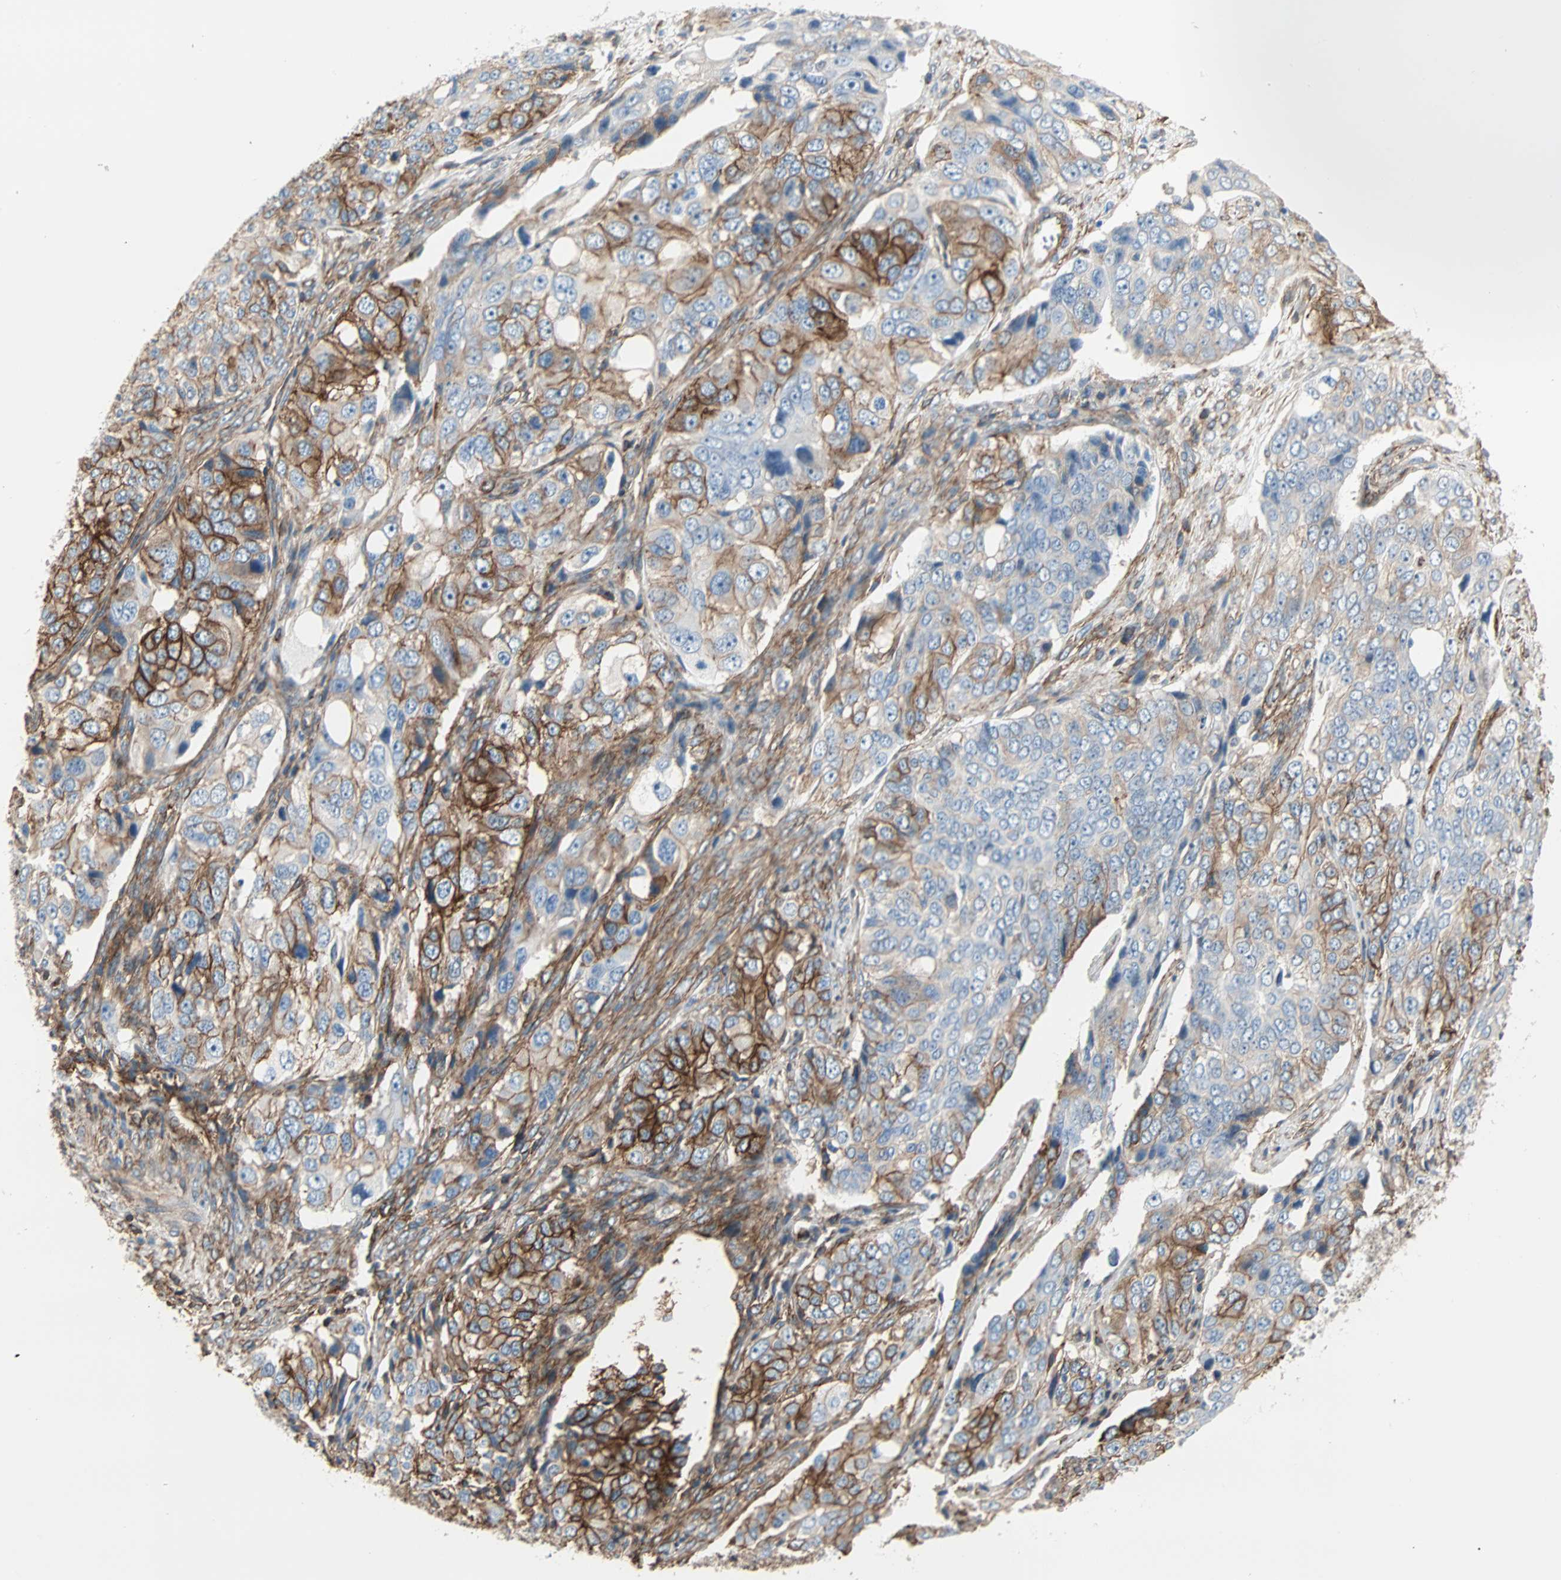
{"staining": {"intensity": "strong", "quantity": "25%-75%", "location": "cytoplasmic/membranous"}, "tissue": "ovarian cancer", "cell_type": "Tumor cells", "image_type": "cancer", "snomed": [{"axis": "morphology", "description": "Carcinoma, endometroid"}, {"axis": "topography", "description": "Ovary"}], "caption": "Immunohistochemical staining of ovarian cancer (endometroid carcinoma) shows high levels of strong cytoplasmic/membranous protein expression in approximately 25%-75% of tumor cells.", "gene": "EPB41L2", "patient": {"sex": "female", "age": 51}}